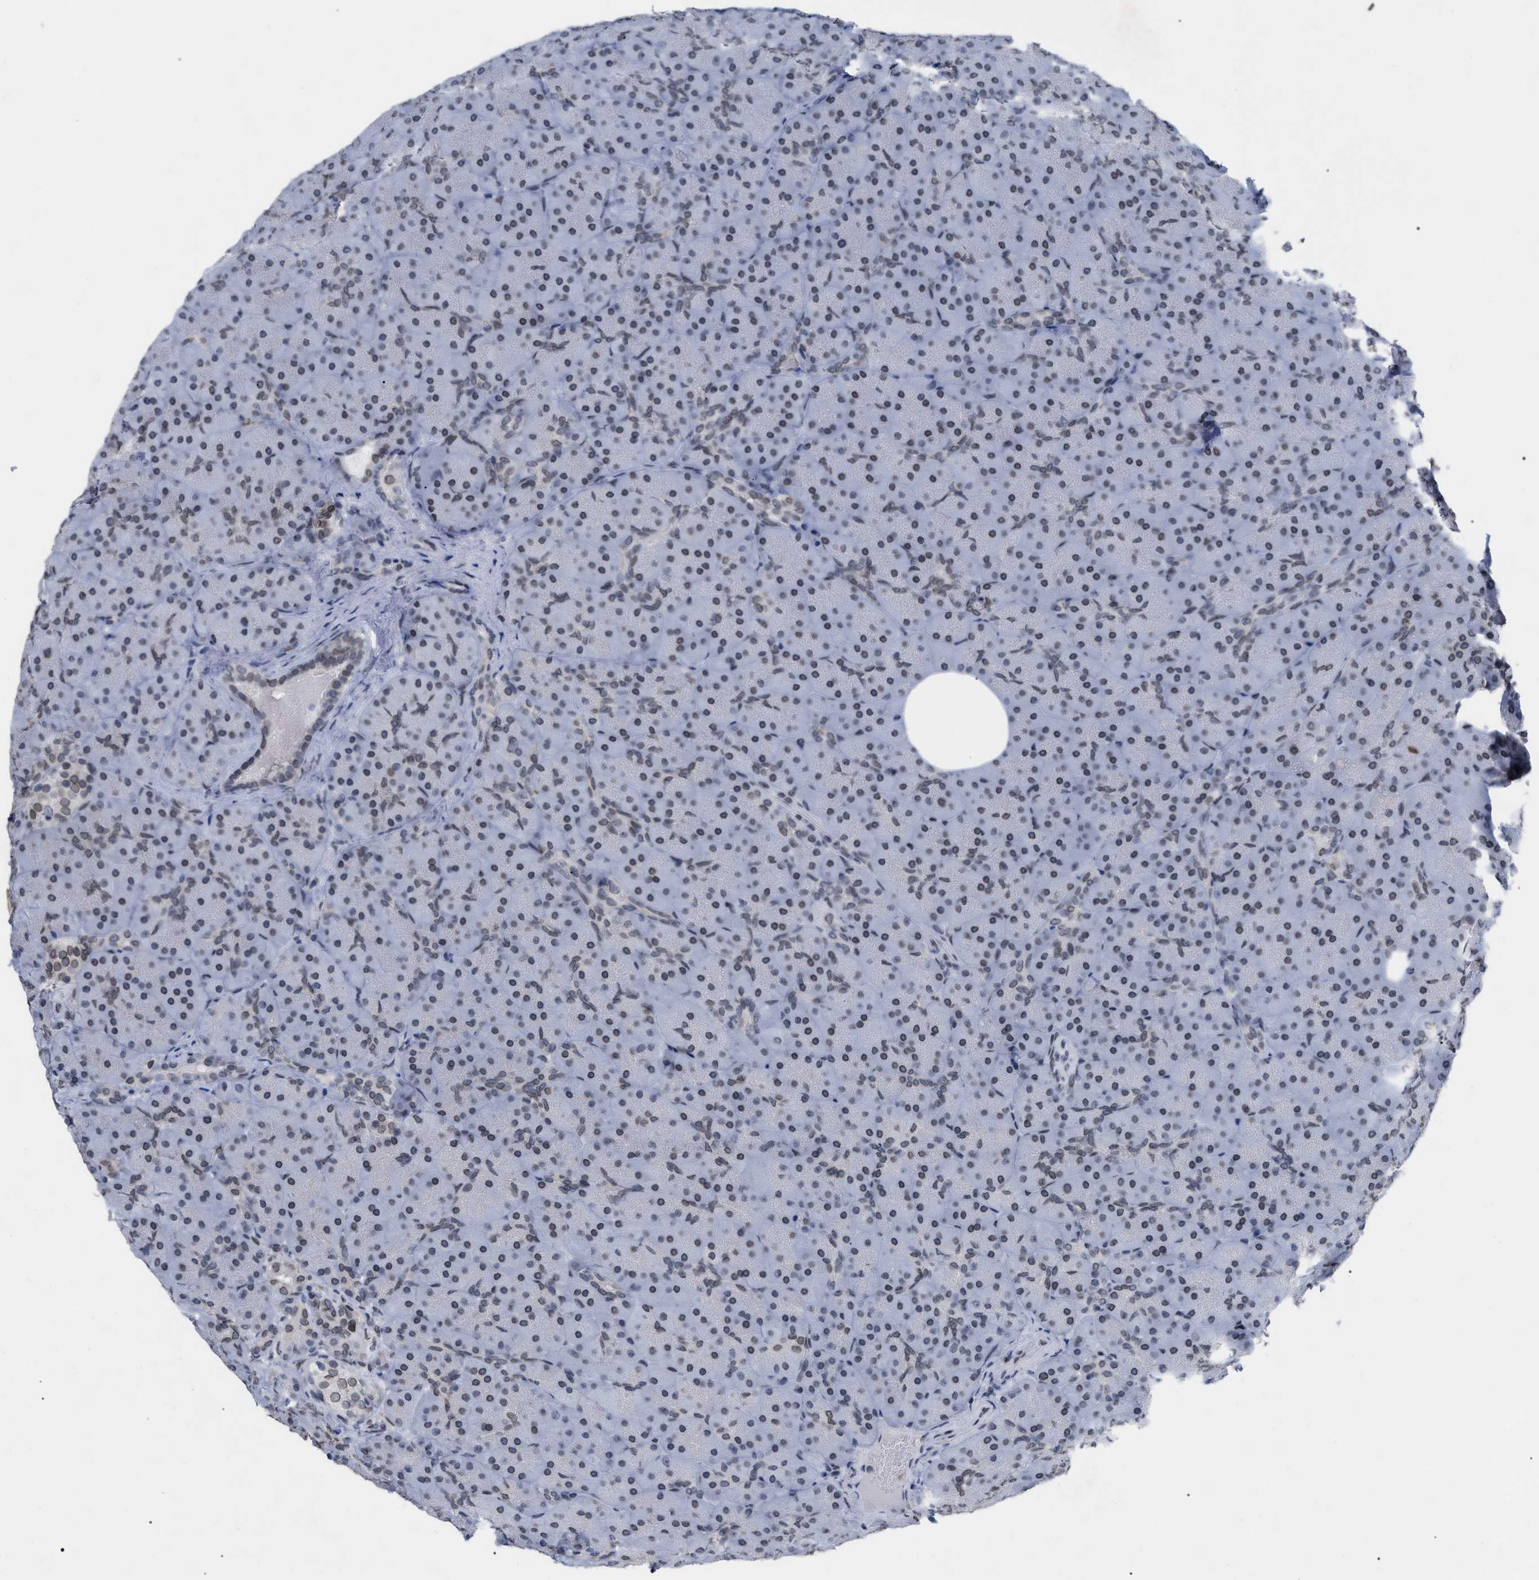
{"staining": {"intensity": "weak", "quantity": "<25%", "location": "cytoplasmic/membranous,nuclear"}, "tissue": "pancreas", "cell_type": "Exocrine glandular cells", "image_type": "normal", "snomed": [{"axis": "morphology", "description": "Normal tissue, NOS"}, {"axis": "topography", "description": "Pancreas"}], "caption": "IHC micrograph of benign pancreas: pancreas stained with DAB reveals no significant protein expression in exocrine glandular cells.", "gene": "TPR", "patient": {"sex": "male", "age": 66}}